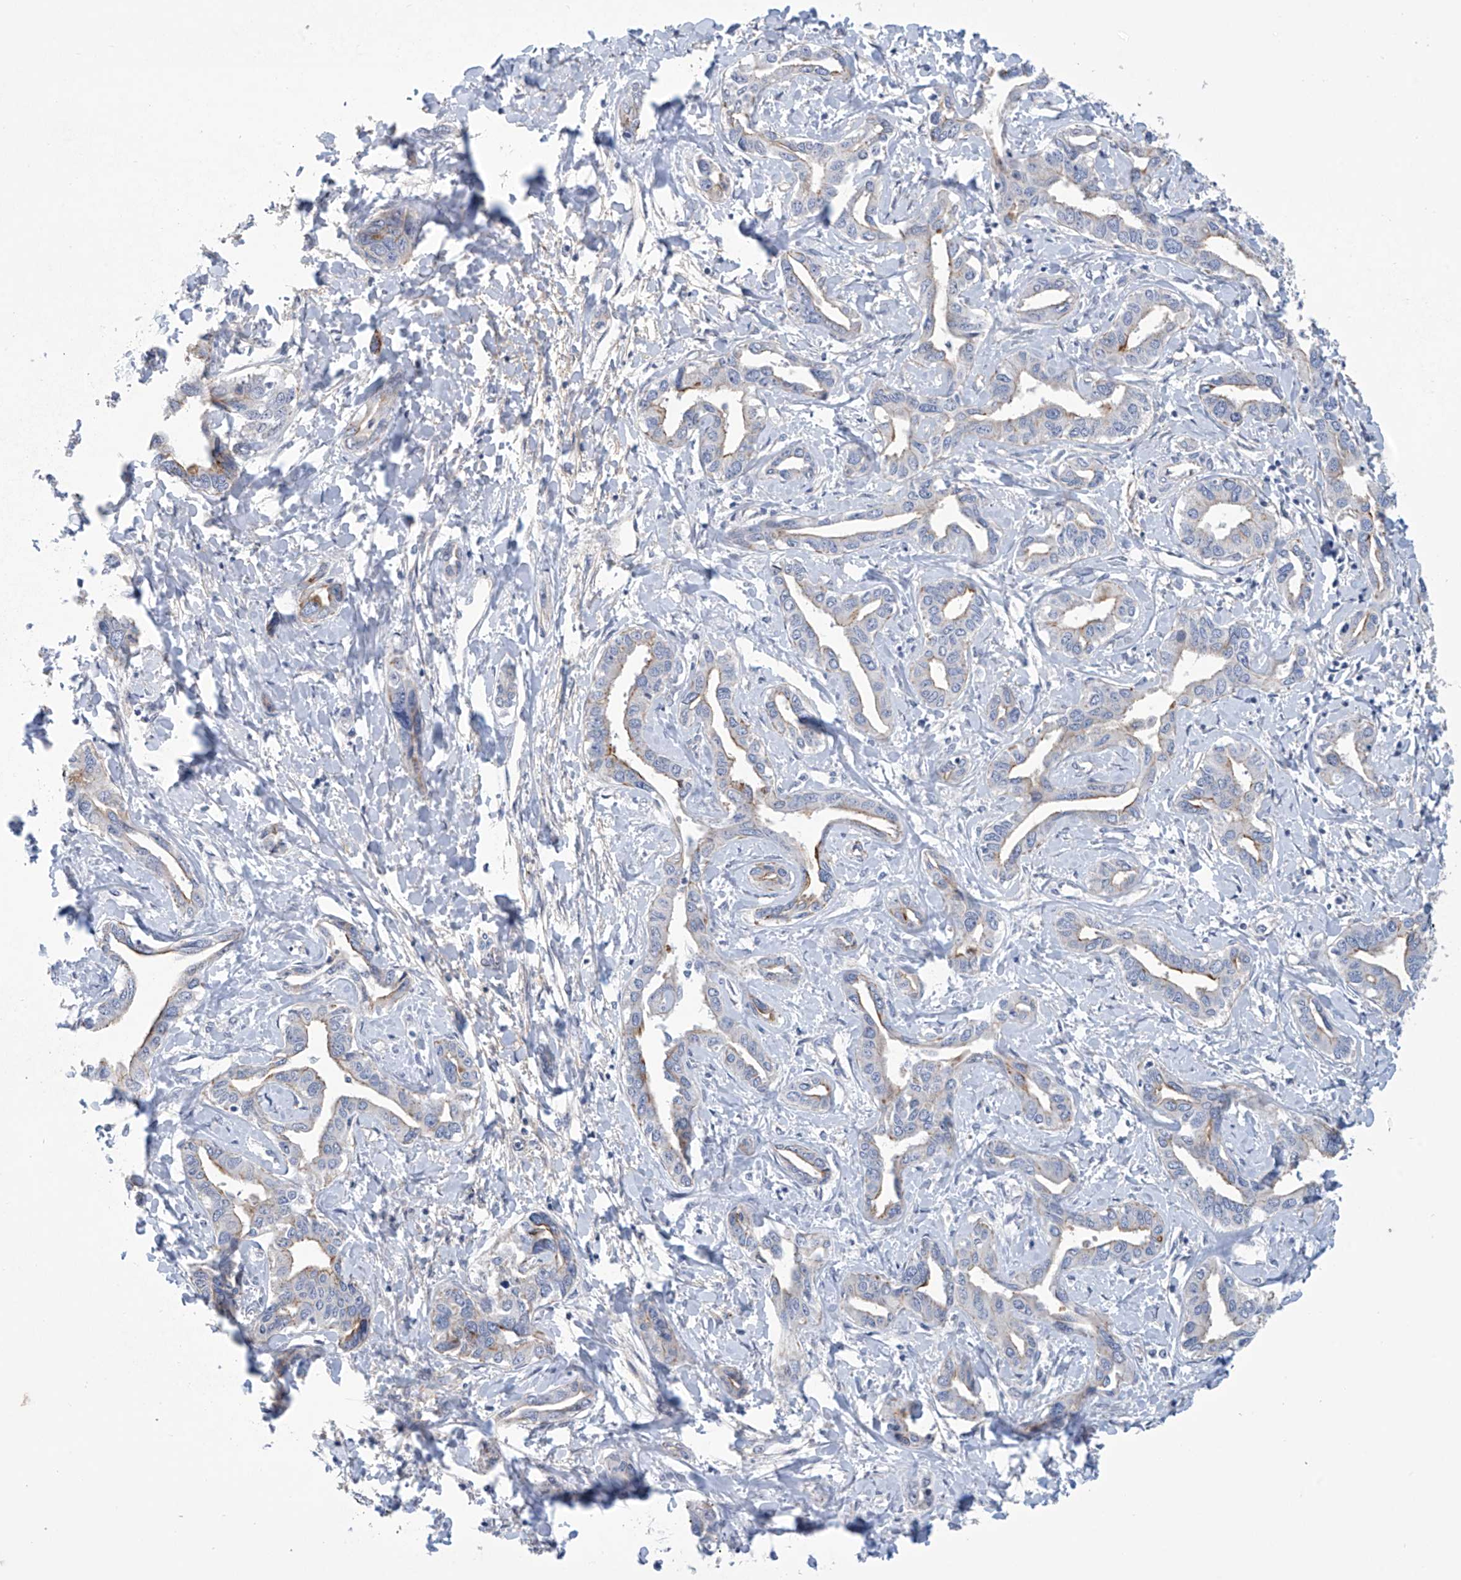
{"staining": {"intensity": "moderate", "quantity": "<25%", "location": "cytoplasmic/membranous"}, "tissue": "liver cancer", "cell_type": "Tumor cells", "image_type": "cancer", "snomed": [{"axis": "morphology", "description": "Cholangiocarcinoma"}, {"axis": "topography", "description": "Liver"}], "caption": "Immunohistochemistry (IHC) of human liver cancer shows low levels of moderate cytoplasmic/membranous expression in approximately <25% of tumor cells.", "gene": "ABHD13", "patient": {"sex": "male", "age": 59}}